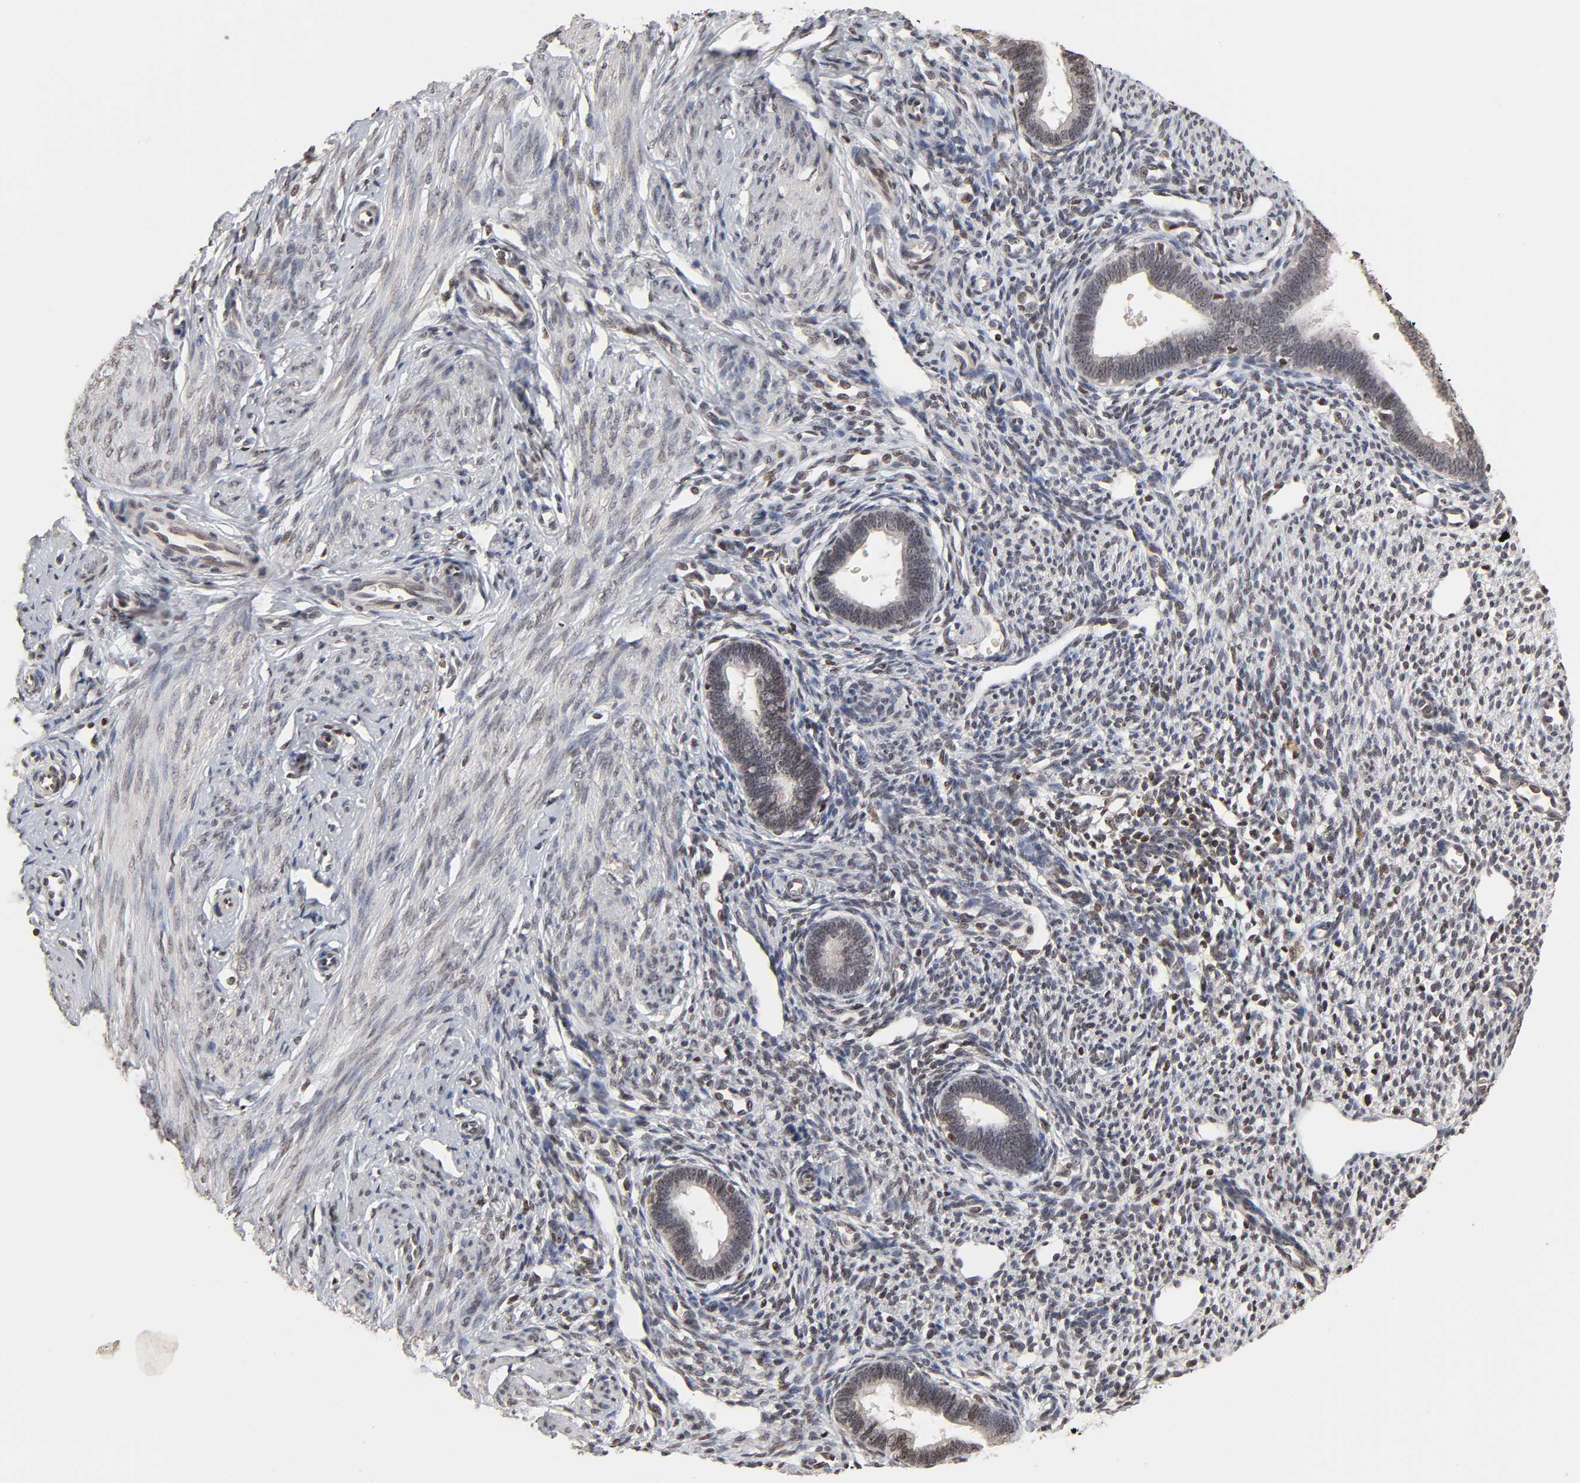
{"staining": {"intensity": "weak", "quantity": "25%-75%", "location": "nuclear"}, "tissue": "endometrium", "cell_type": "Cells in endometrial stroma", "image_type": "normal", "snomed": [{"axis": "morphology", "description": "Normal tissue, NOS"}, {"axis": "topography", "description": "Endometrium"}], "caption": "Cells in endometrial stroma display weak nuclear expression in approximately 25%-75% of cells in unremarkable endometrium.", "gene": "ZNF473", "patient": {"sex": "female", "age": 27}}